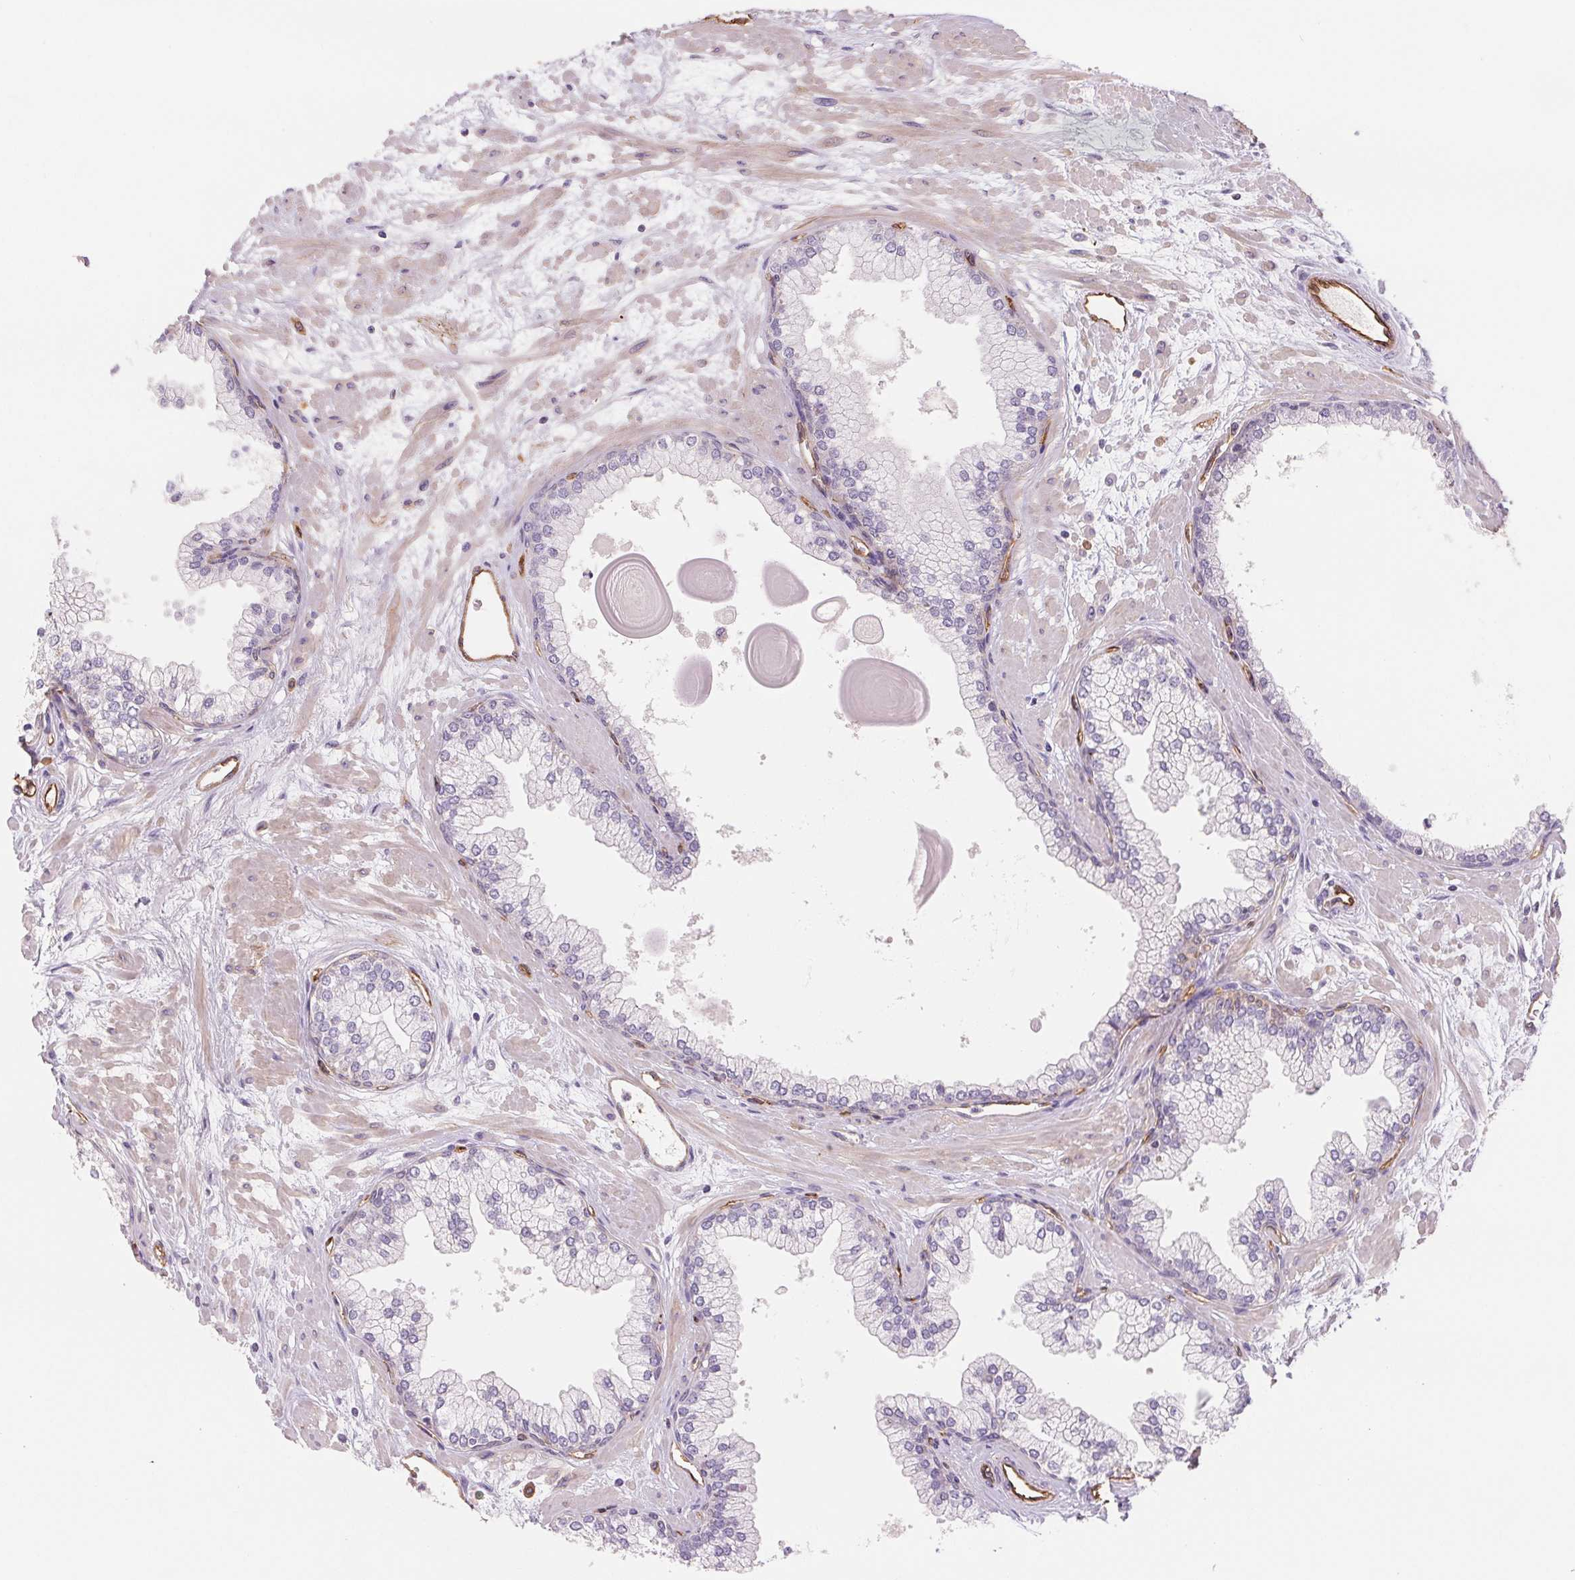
{"staining": {"intensity": "weak", "quantity": "<25%", "location": "cytoplasmic/membranous"}, "tissue": "prostate", "cell_type": "Glandular cells", "image_type": "normal", "snomed": [{"axis": "morphology", "description": "Normal tissue, NOS"}, {"axis": "topography", "description": "Prostate"}, {"axis": "topography", "description": "Peripheral nerve tissue"}], "caption": "A high-resolution micrograph shows immunohistochemistry staining of unremarkable prostate, which exhibits no significant positivity in glandular cells. (DAB immunohistochemistry (IHC) with hematoxylin counter stain).", "gene": "ANKRD13B", "patient": {"sex": "male", "age": 61}}